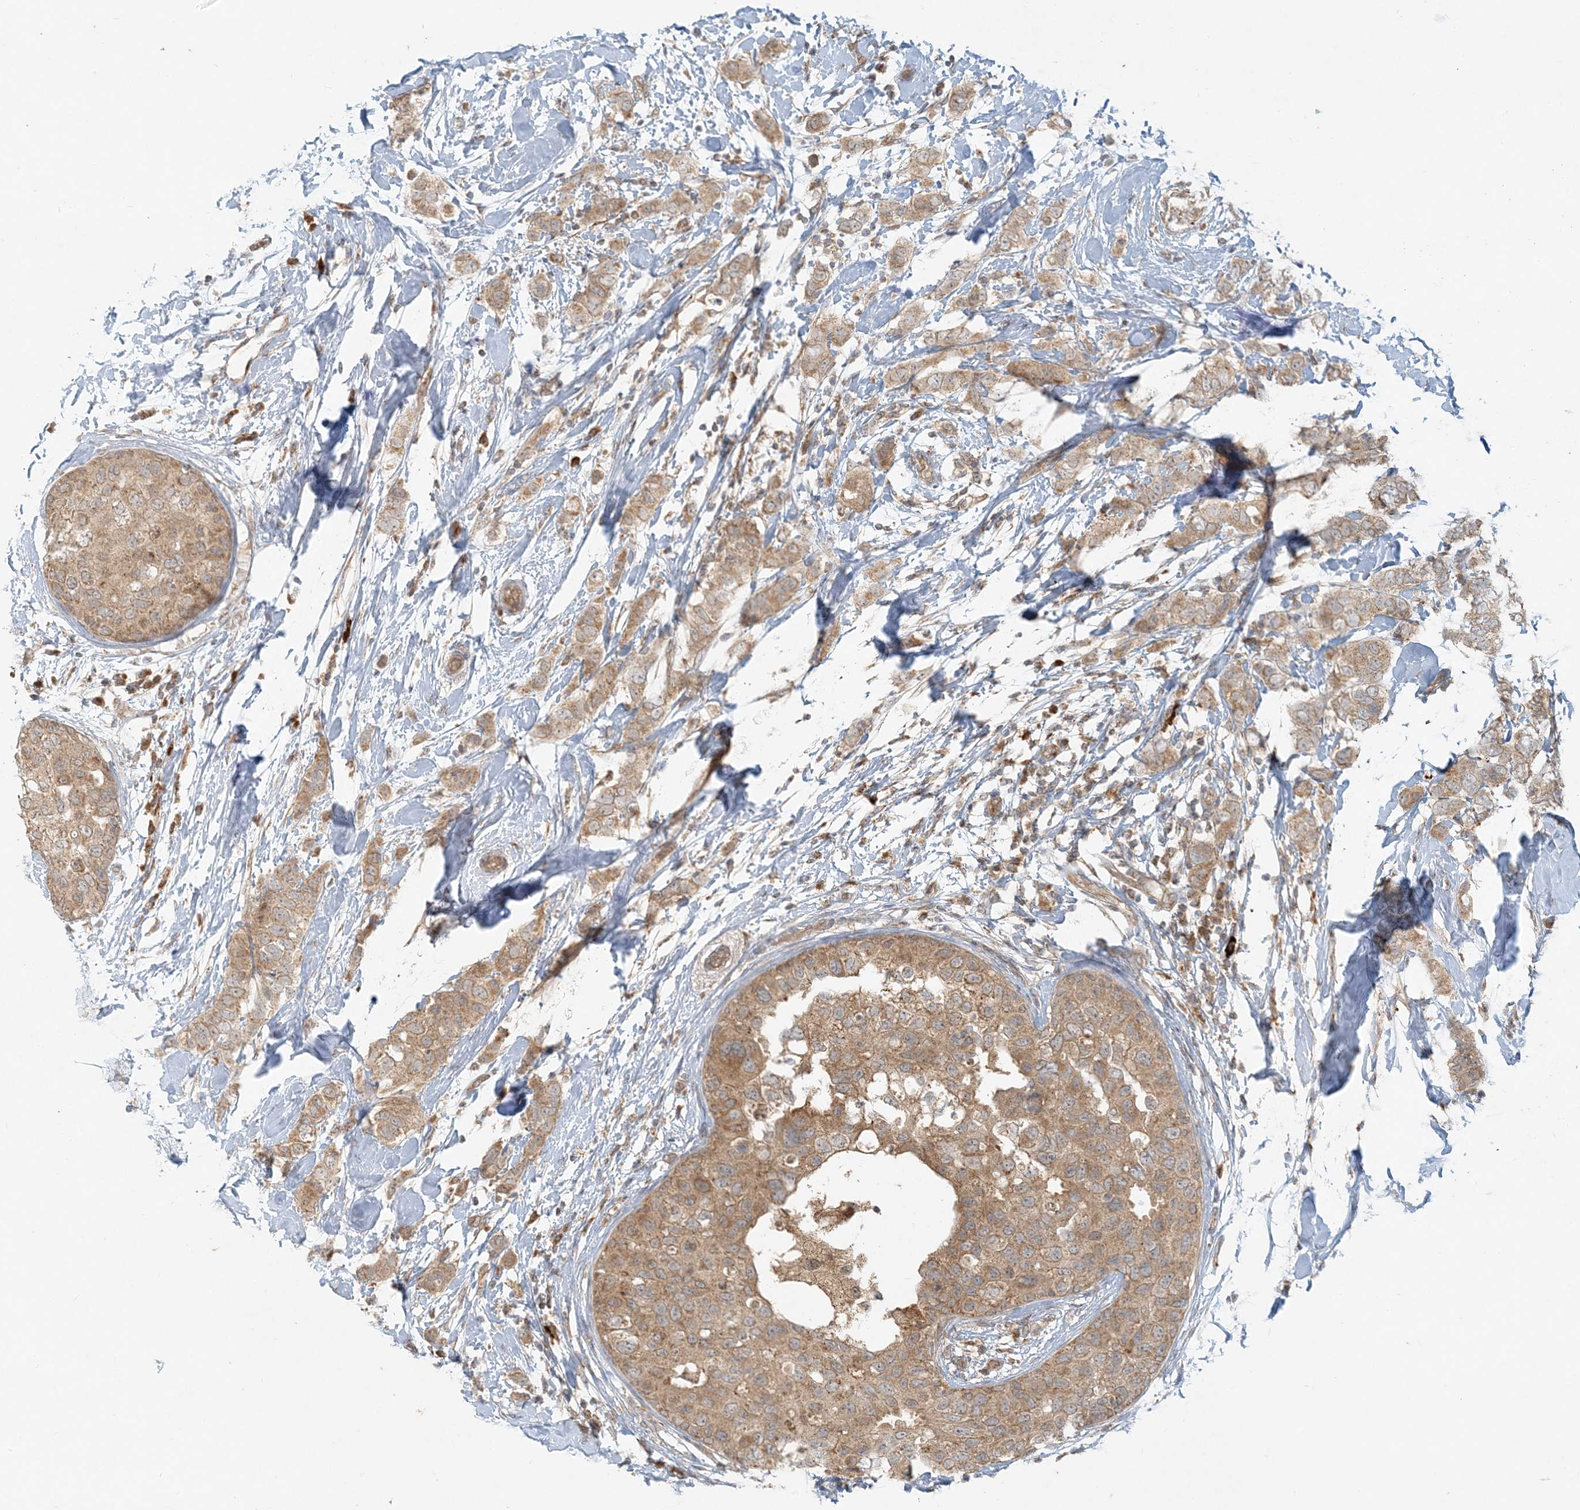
{"staining": {"intensity": "moderate", "quantity": ">75%", "location": "cytoplasmic/membranous"}, "tissue": "breast cancer", "cell_type": "Tumor cells", "image_type": "cancer", "snomed": [{"axis": "morphology", "description": "Duct carcinoma"}, {"axis": "topography", "description": "Breast"}], "caption": "Immunohistochemical staining of human breast cancer (infiltrating ductal carcinoma) shows medium levels of moderate cytoplasmic/membranous staining in approximately >75% of tumor cells.", "gene": "MCOLN1", "patient": {"sex": "female", "age": 50}}